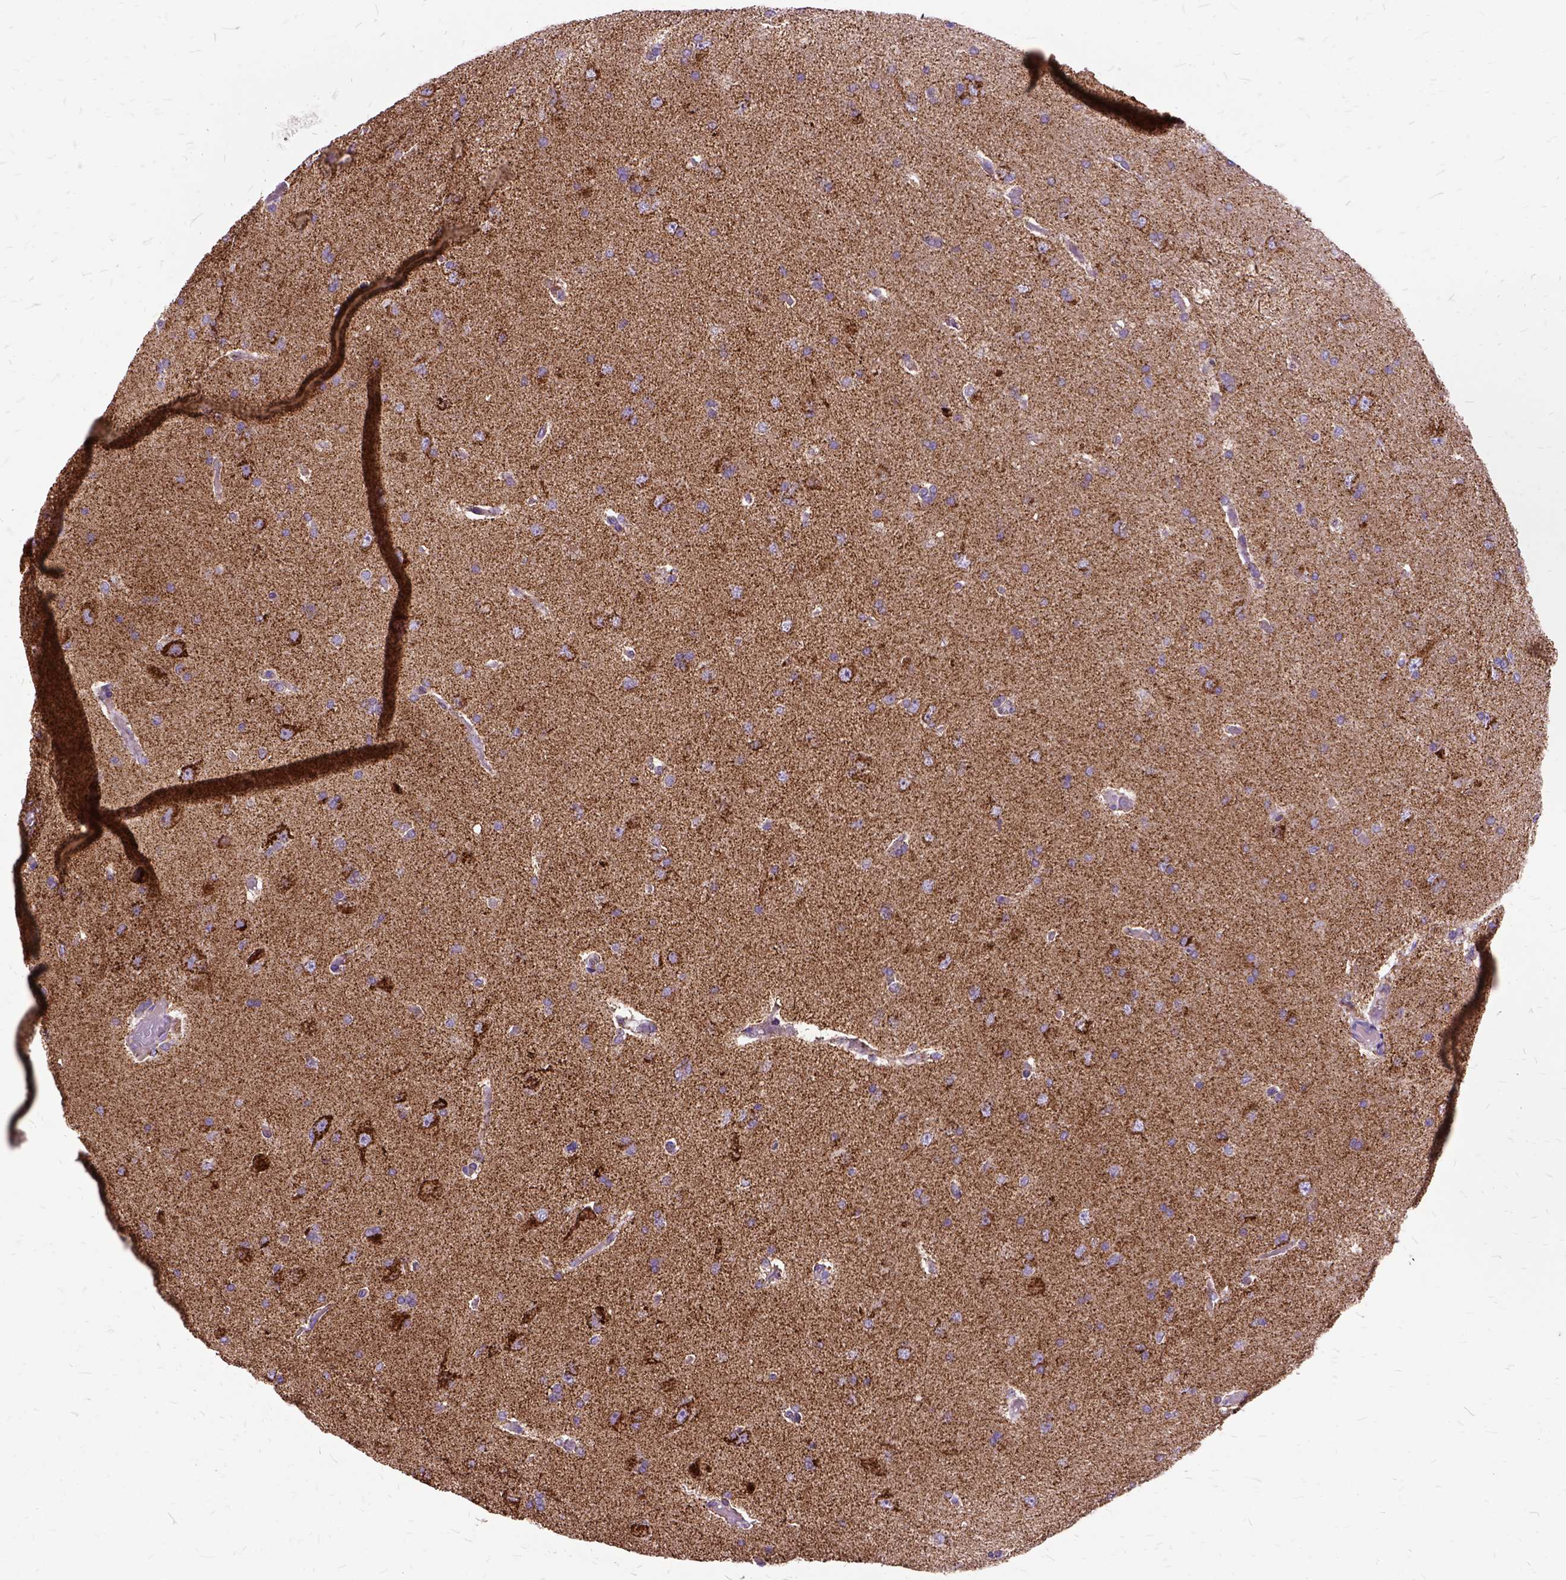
{"staining": {"intensity": "moderate", "quantity": "25%-75%", "location": "cytoplasmic/membranous"}, "tissue": "glioma", "cell_type": "Tumor cells", "image_type": "cancer", "snomed": [{"axis": "morphology", "description": "Glioma, malignant, High grade"}, {"axis": "topography", "description": "Cerebral cortex"}], "caption": "About 25%-75% of tumor cells in malignant glioma (high-grade) reveal moderate cytoplasmic/membranous protein staining as visualized by brown immunohistochemical staining.", "gene": "OXCT1", "patient": {"sex": "male", "age": 70}}